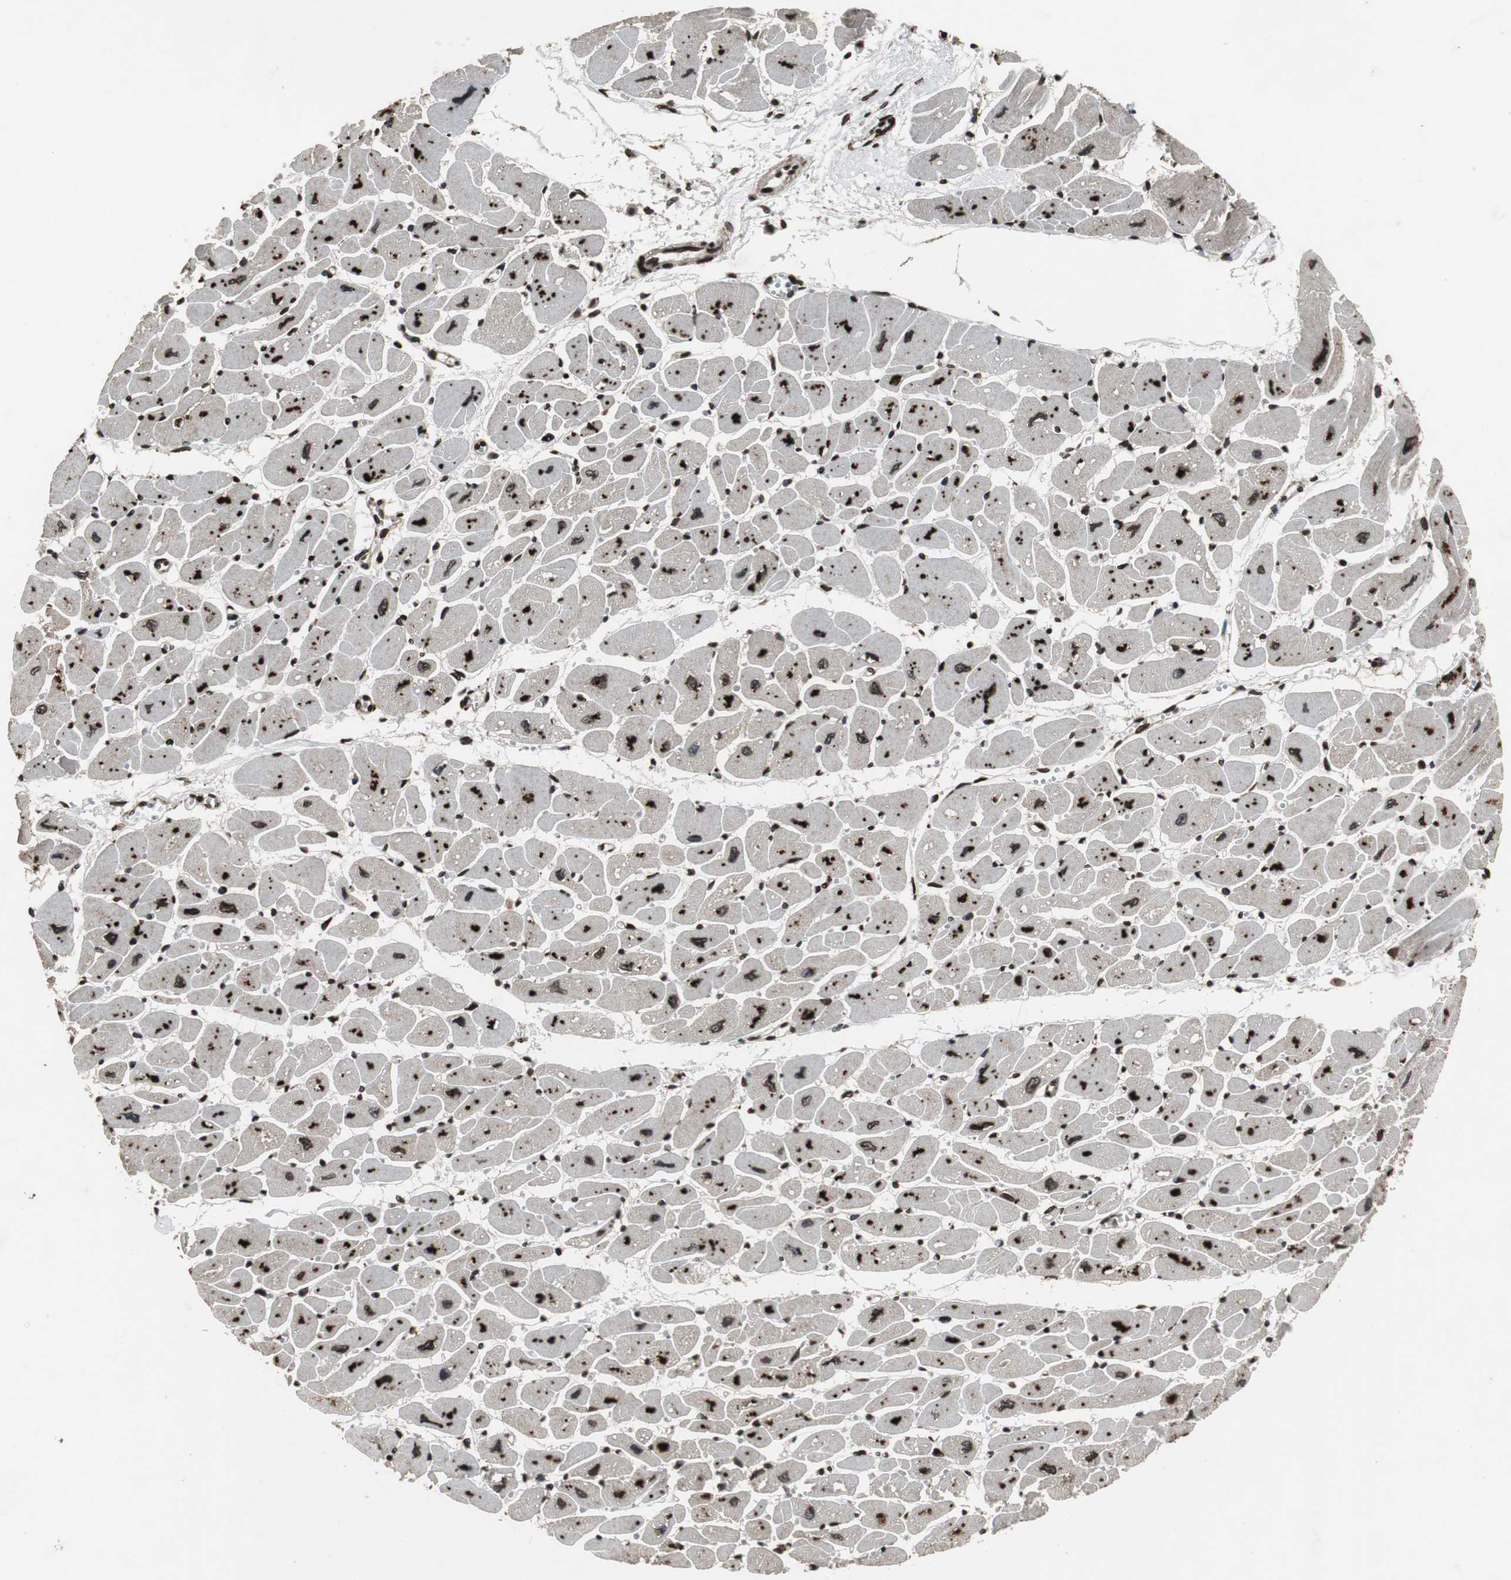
{"staining": {"intensity": "strong", "quantity": ">75%", "location": "cytoplasmic/membranous,nuclear"}, "tissue": "heart muscle", "cell_type": "Cardiomyocytes", "image_type": "normal", "snomed": [{"axis": "morphology", "description": "Normal tissue, NOS"}, {"axis": "topography", "description": "Heart"}], "caption": "DAB immunohistochemical staining of unremarkable human heart muscle shows strong cytoplasmic/membranous,nuclear protein positivity in approximately >75% of cardiomyocytes. The protein is stained brown, and the nuclei are stained in blue (DAB IHC with brightfield microscopy, high magnification).", "gene": "LMNA", "patient": {"sex": "female", "age": 54}}